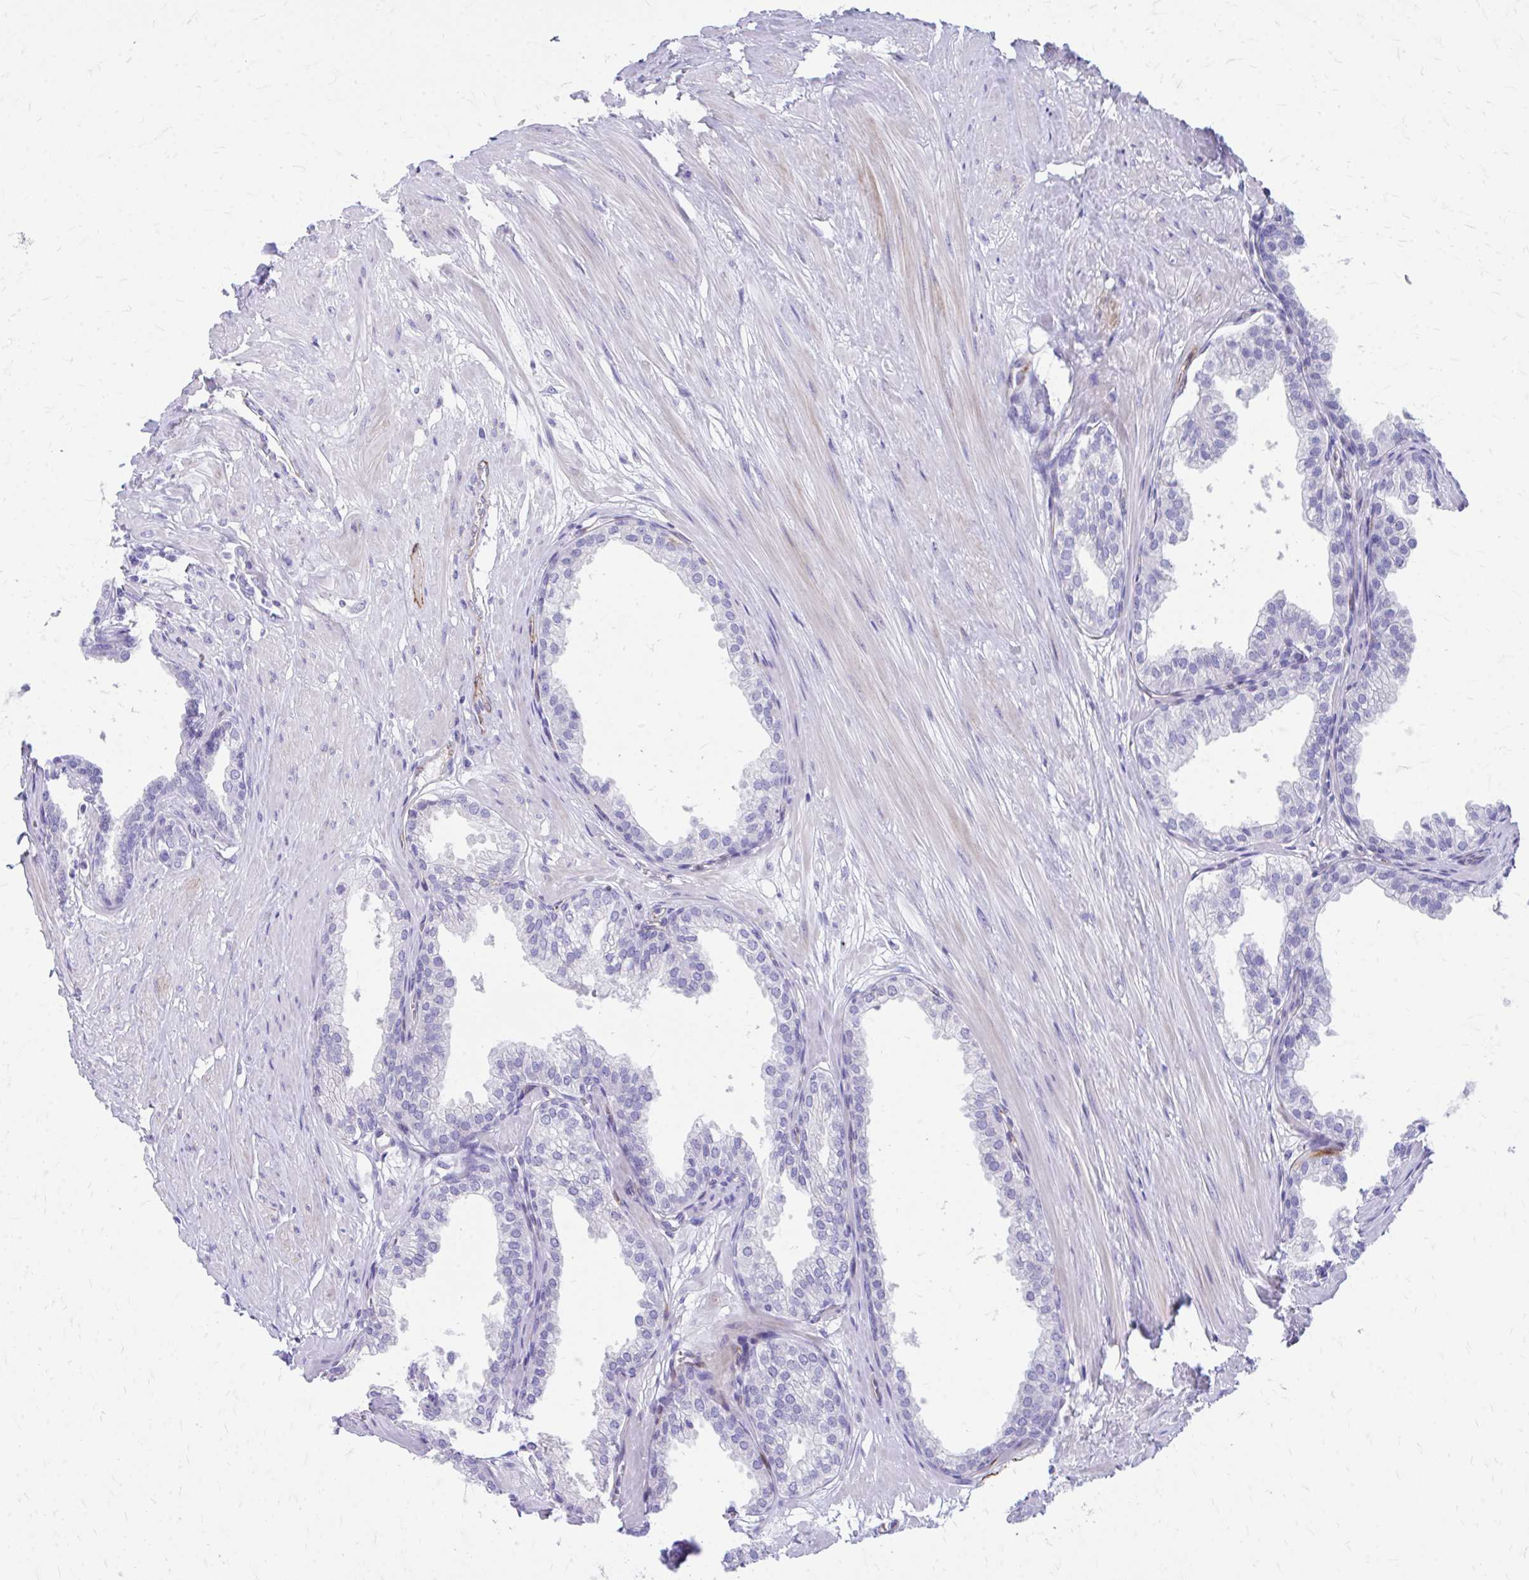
{"staining": {"intensity": "negative", "quantity": "none", "location": "none"}, "tissue": "prostate", "cell_type": "Glandular cells", "image_type": "normal", "snomed": [{"axis": "morphology", "description": "Normal tissue, NOS"}, {"axis": "topography", "description": "Prostate"}, {"axis": "topography", "description": "Peripheral nerve tissue"}], "caption": "A micrograph of prostate stained for a protein demonstrates no brown staining in glandular cells.", "gene": "ENSG00000285953", "patient": {"sex": "male", "age": 55}}